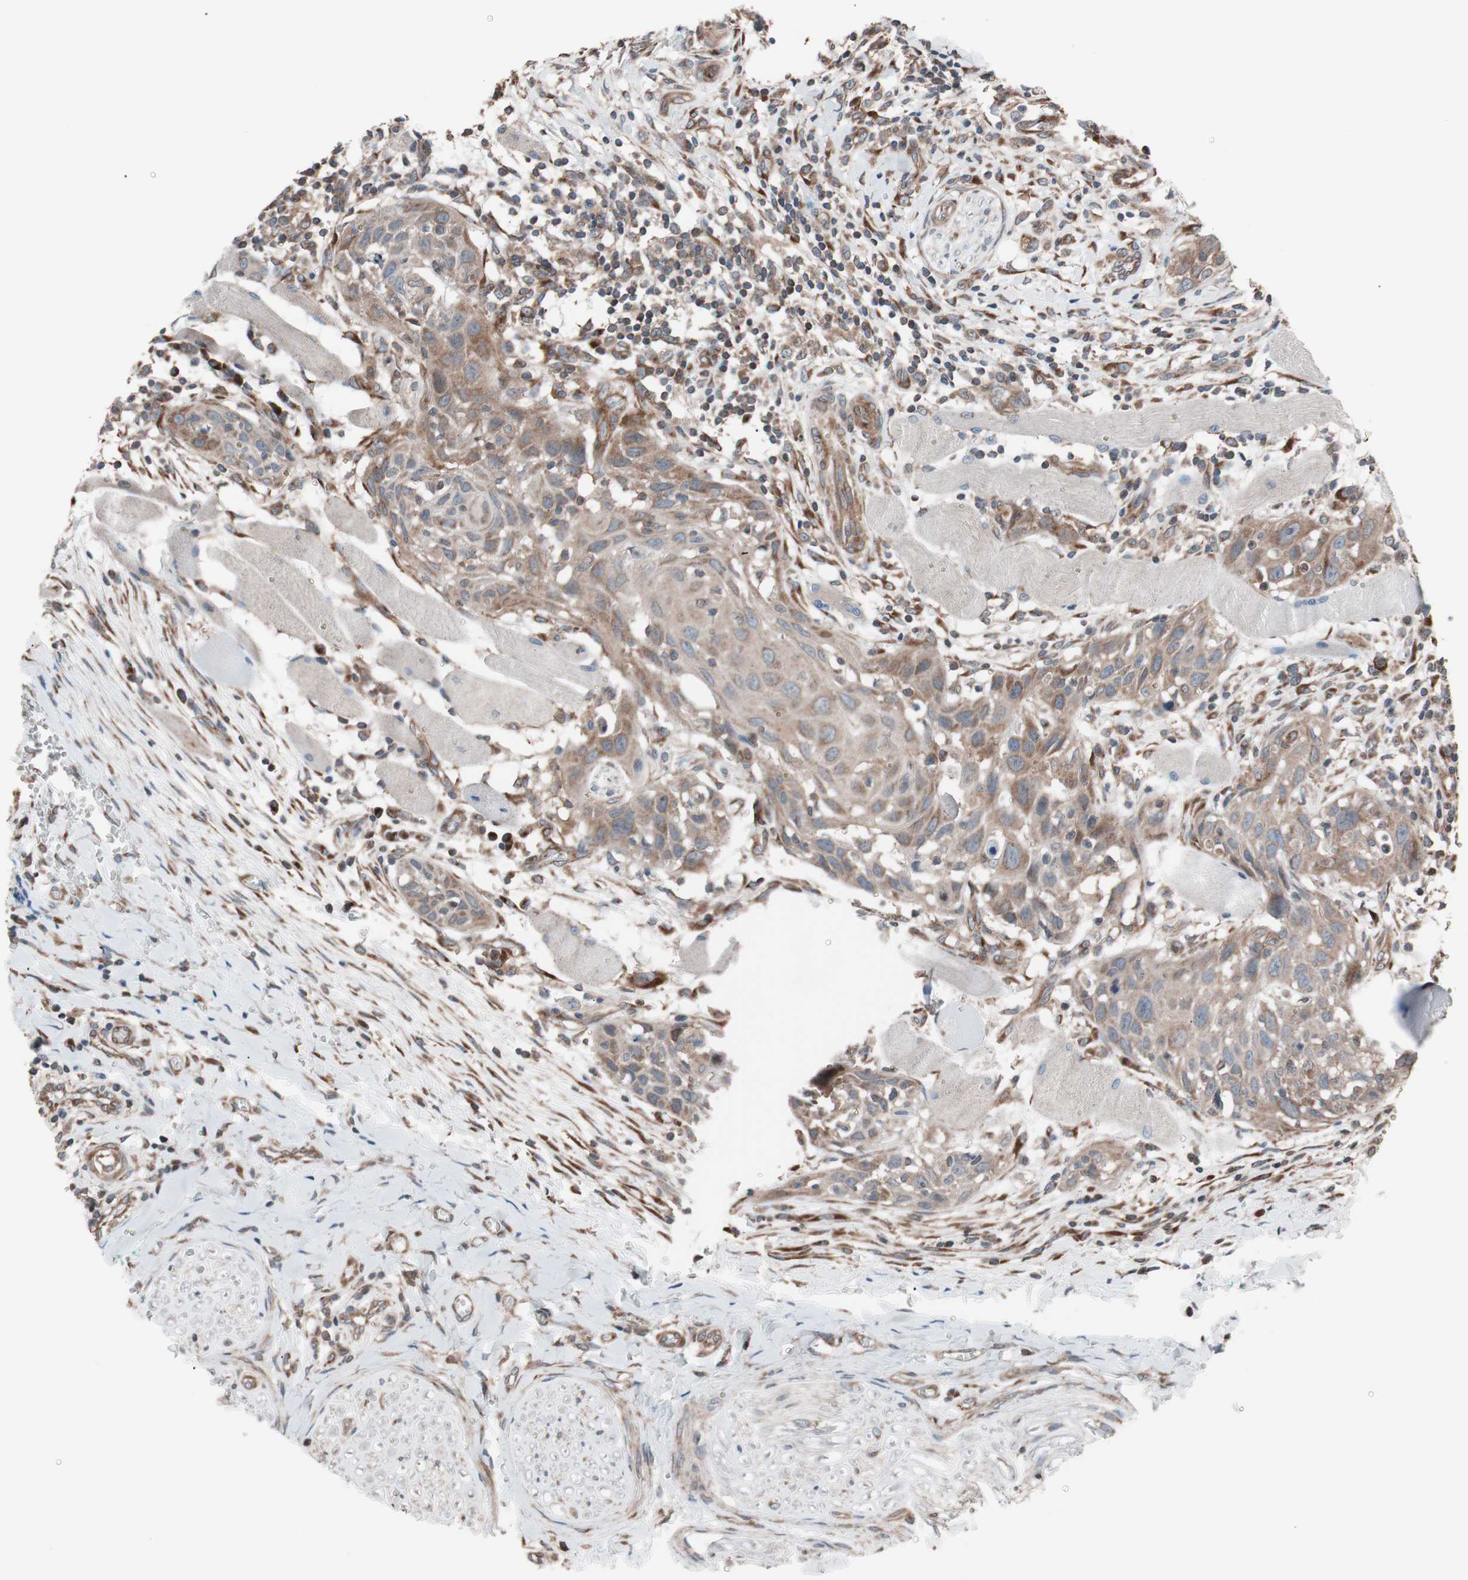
{"staining": {"intensity": "moderate", "quantity": ">75%", "location": "cytoplasmic/membranous"}, "tissue": "head and neck cancer", "cell_type": "Tumor cells", "image_type": "cancer", "snomed": [{"axis": "morphology", "description": "Normal tissue, NOS"}, {"axis": "morphology", "description": "Squamous cell carcinoma, NOS"}, {"axis": "topography", "description": "Oral tissue"}, {"axis": "topography", "description": "Head-Neck"}], "caption": "Immunohistochemistry (IHC) of squamous cell carcinoma (head and neck) reveals medium levels of moderate cytoplasmic/membranous staining in about >75% of tumor cells. (brown staining indicates protein expression, while blue staining denotes nuclei).", "gene": "SEC31A", "patient": {"sex": "female", "age": 50}}